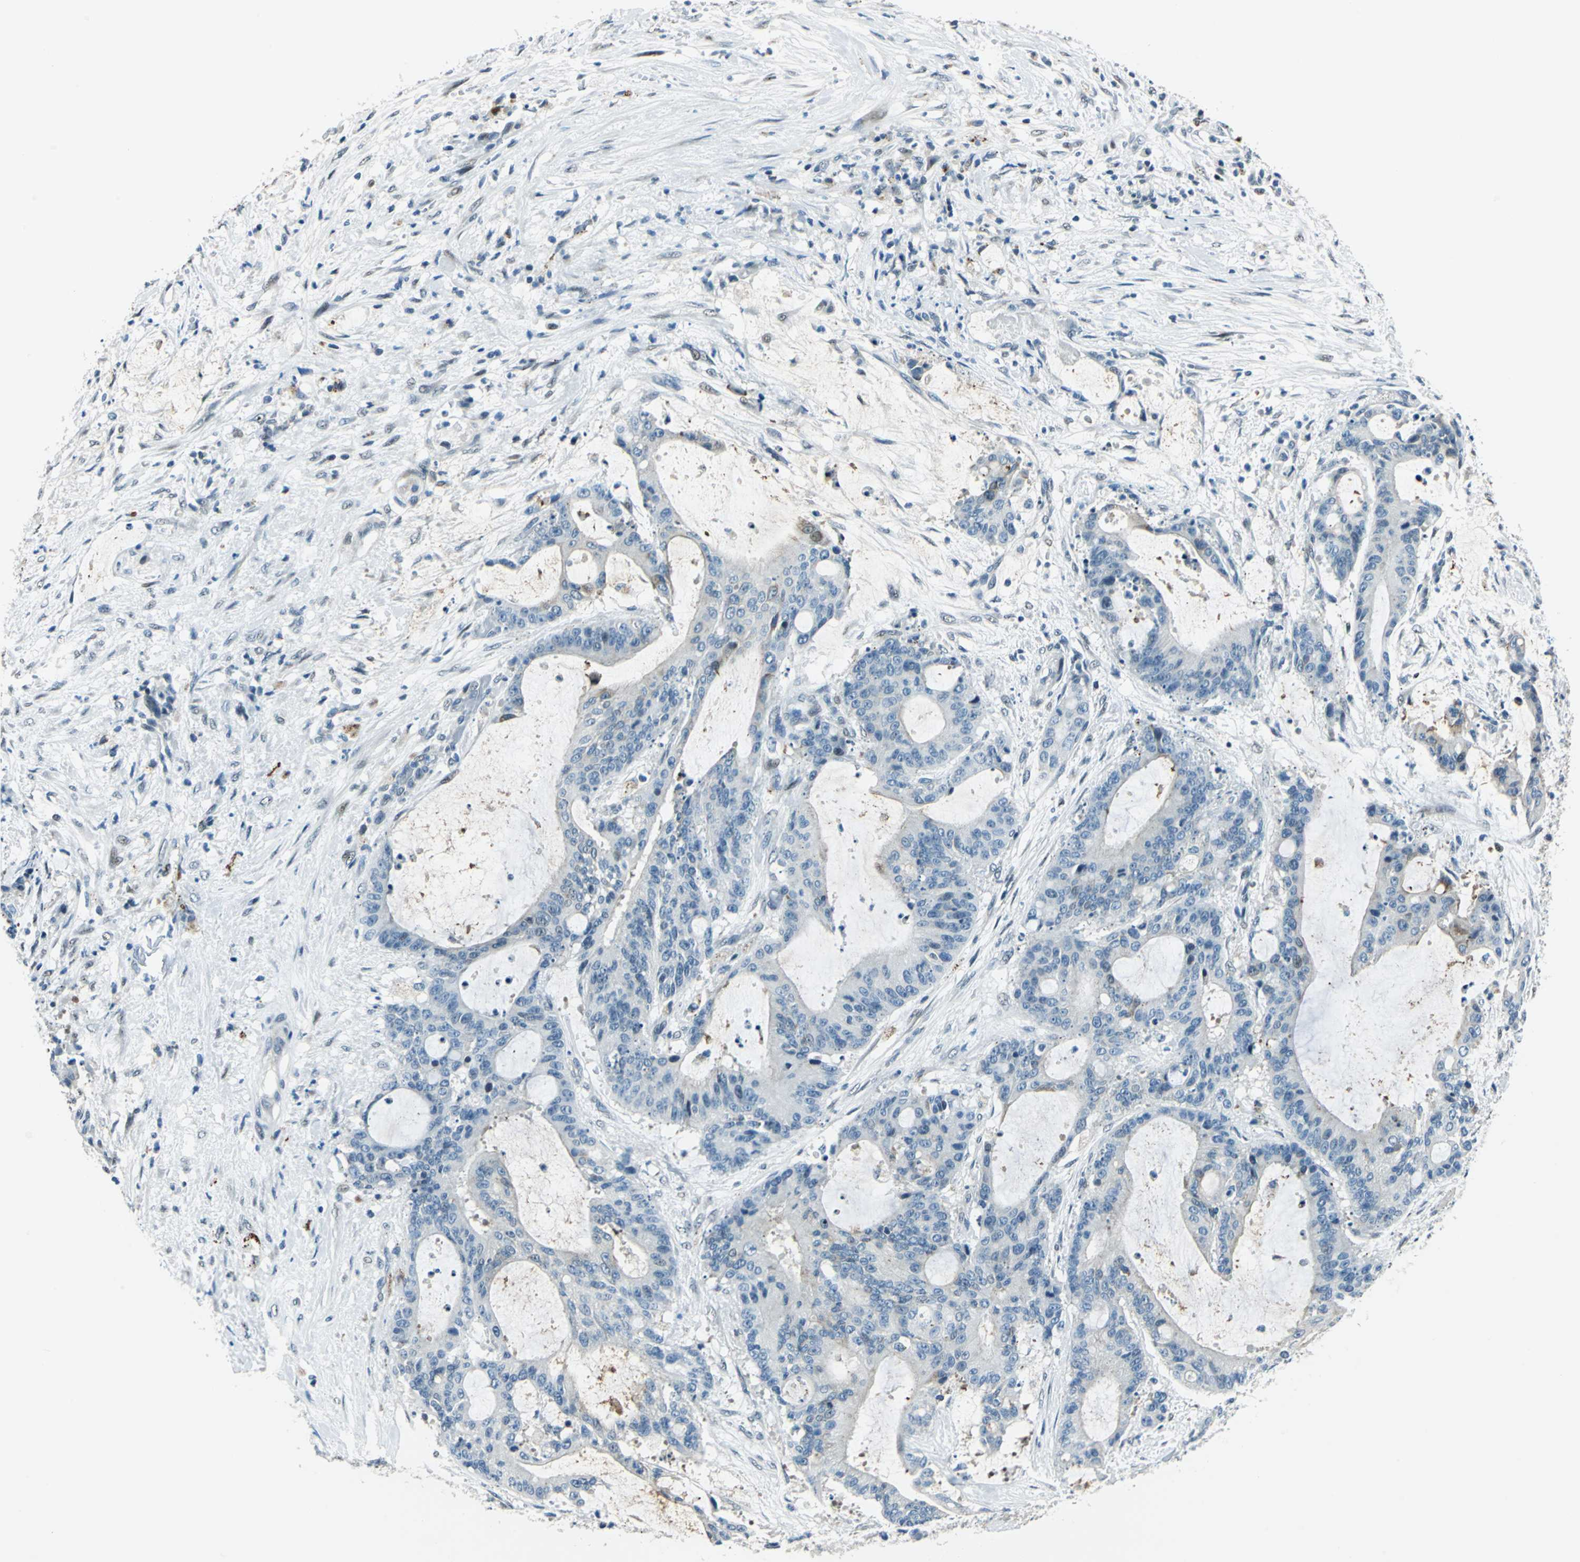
{"staining": {"intensity": "weak", "quantity": "<25%", "location": "cytoplasmic/membranous"}, "tissue": "liver cancer", "cell_type": "Tumor cells", "image_type": "cancer", "snomed": [{"axis": "morphology", "description": "Cholangiocarcinoma"}, {"axis": "topography", "description": "Liver"}], "caption": "An immunohistochemistry histopathology image of liver cancer (cholangiocarcinoma) is shown. There is no staining in tumor cells of liver cancer (cholangiocarcinoma).", "gene": "HCFC2", "patient": {"sex": "female", "age": 73}}